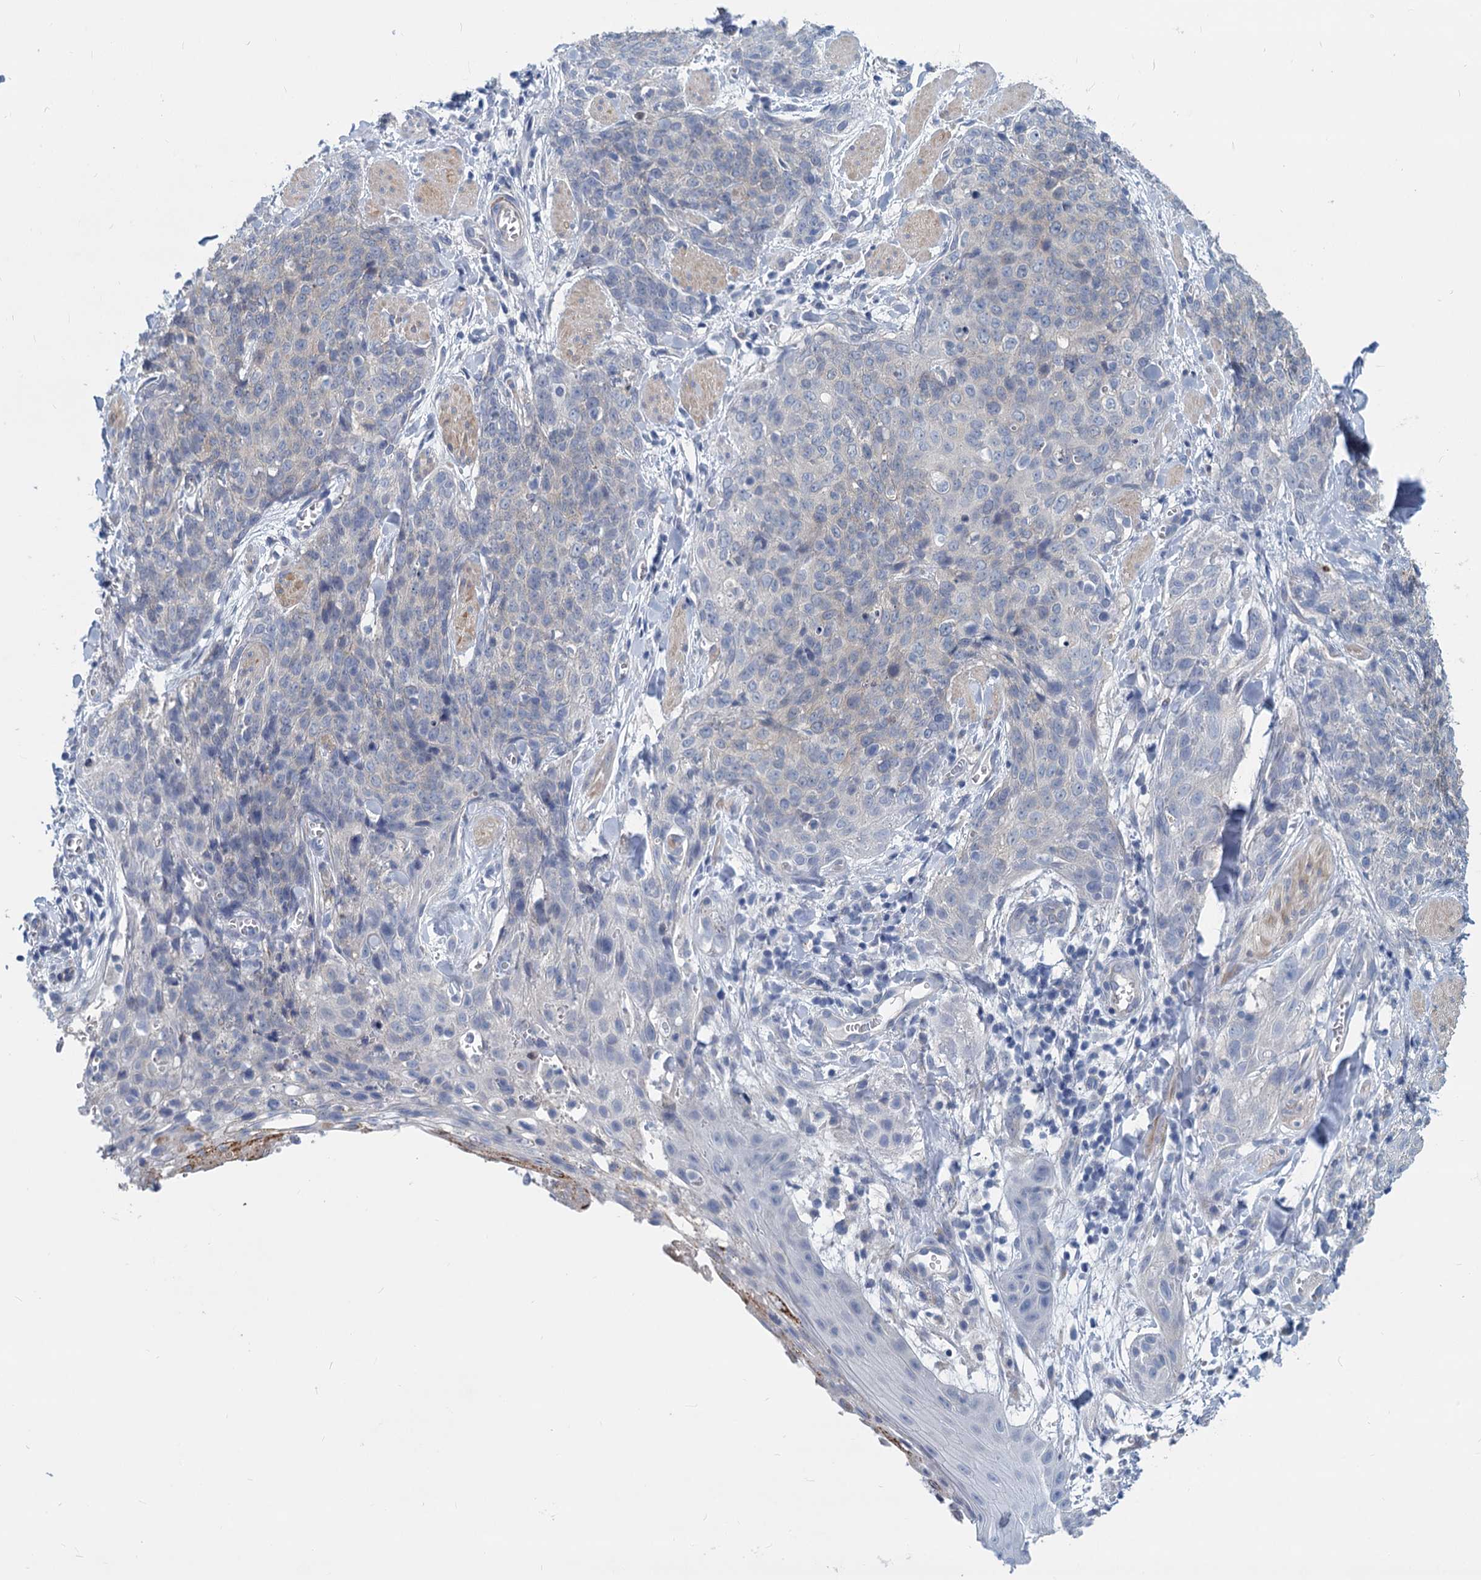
{"staining": {"intensity": "negative", "quantity": "none", "location": "none"}, "tissue": "skin cancer", "cell_type": "Tumor cells", "image_type": "cancer", "snomed": [{"axis": "morphology", "description": "Squamous cell carcinoma, NOS"}, {"axis": "topography", "description": "Skin"}, {"axis": "topography", "description": "Vulva"}], "caption": "Tumor cells show no significant expression in skin squamous cell carcinoma. (Brightfield microscopy of DAB IHC at high magnification).", "gene": "GSTM3", "patient": {"sex": "female", "age": 85}}